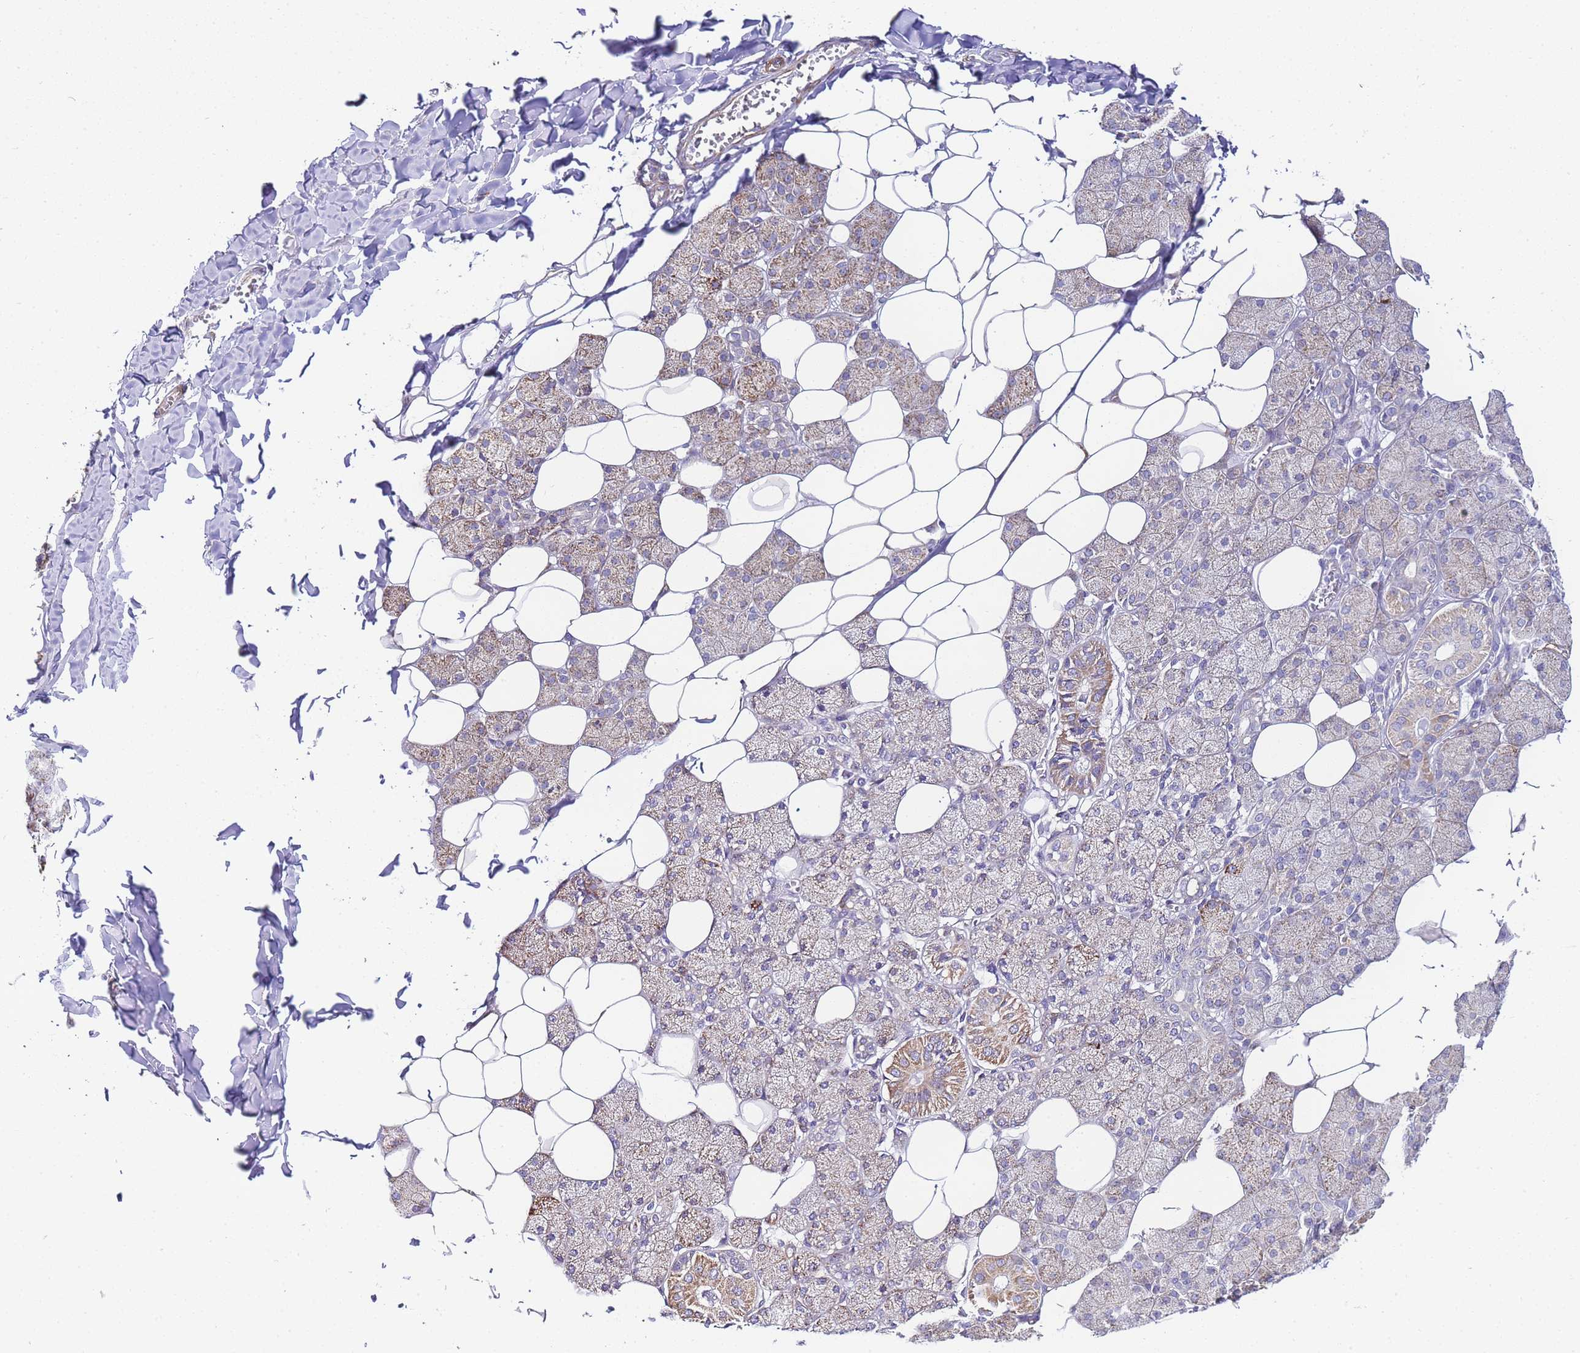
{"staining": {"intensity": "moderate", "quantity": "25%-75%", "location": "cytoplasmic/membranous"}, "tissue": "salivary gland", "cell_type": "Glandular cells", "image_type": "normal", "snomed": [{"axis": "morphology", "description": "Normal tissue, NOS"}, {"axis": "topography", "description": "Salivary gland"}], "caption": "IHC photomicrograph of benign salivary gland: salivary gland stained using immunohistochemistry (IHC) shows medium levels of moderate protein expression localized specifically in the cytoplasmic/membranous of glandular cells, appearing as a cytoplasmic/membranous brown color.", "gene": "PDCD7", "patient": {"sex": "female", "age": 33}}